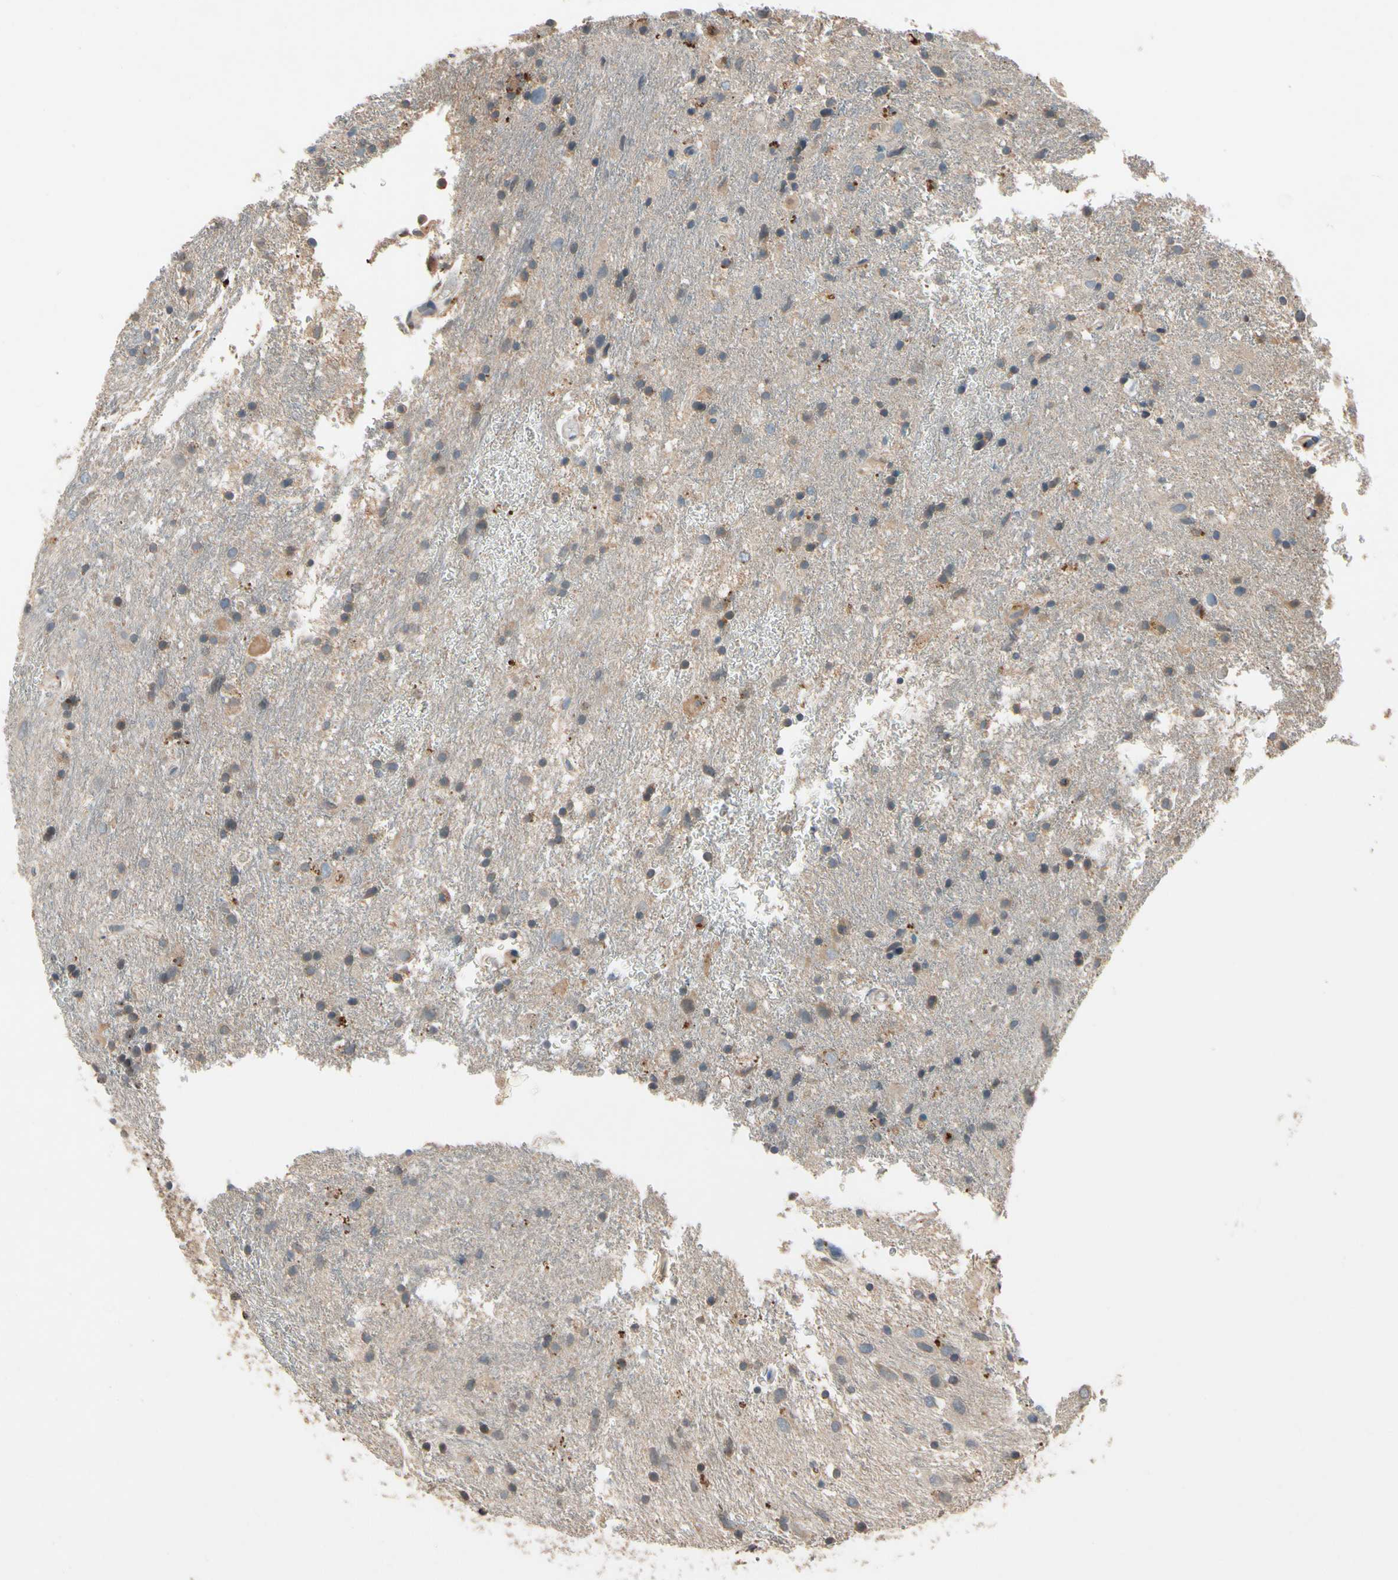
{"staining": {"intensity": "weak", "quantity": "25%-75%", "location": "cytoplasmic/membranous"}, "tissue": "glioma", "cell_type": "Tumor cells", "image_type": "cancer", "snomed": [{"axis": "morphology", "description": "Glioma, malignant, Low grade"}, {"axis": "topography", "description": "Brain"}], "caption": "High-magnification brightfield microscopy of glioma stained with DAB (3,3'-diaminobenzidine) (brown) and counterstained with hematoxylin (blue). tumor cells exhibit weak cytoplasmic/membranous expression is present in about25%-75% of cells. The staining was performed using DAB (3,3'-diaminobenzidine), with brown indicating positive protein expression. Nuclei are stained blue with hematoxylin.", "gene": "IL1RL1", "patient": {"sex": "male", "age": 77}}